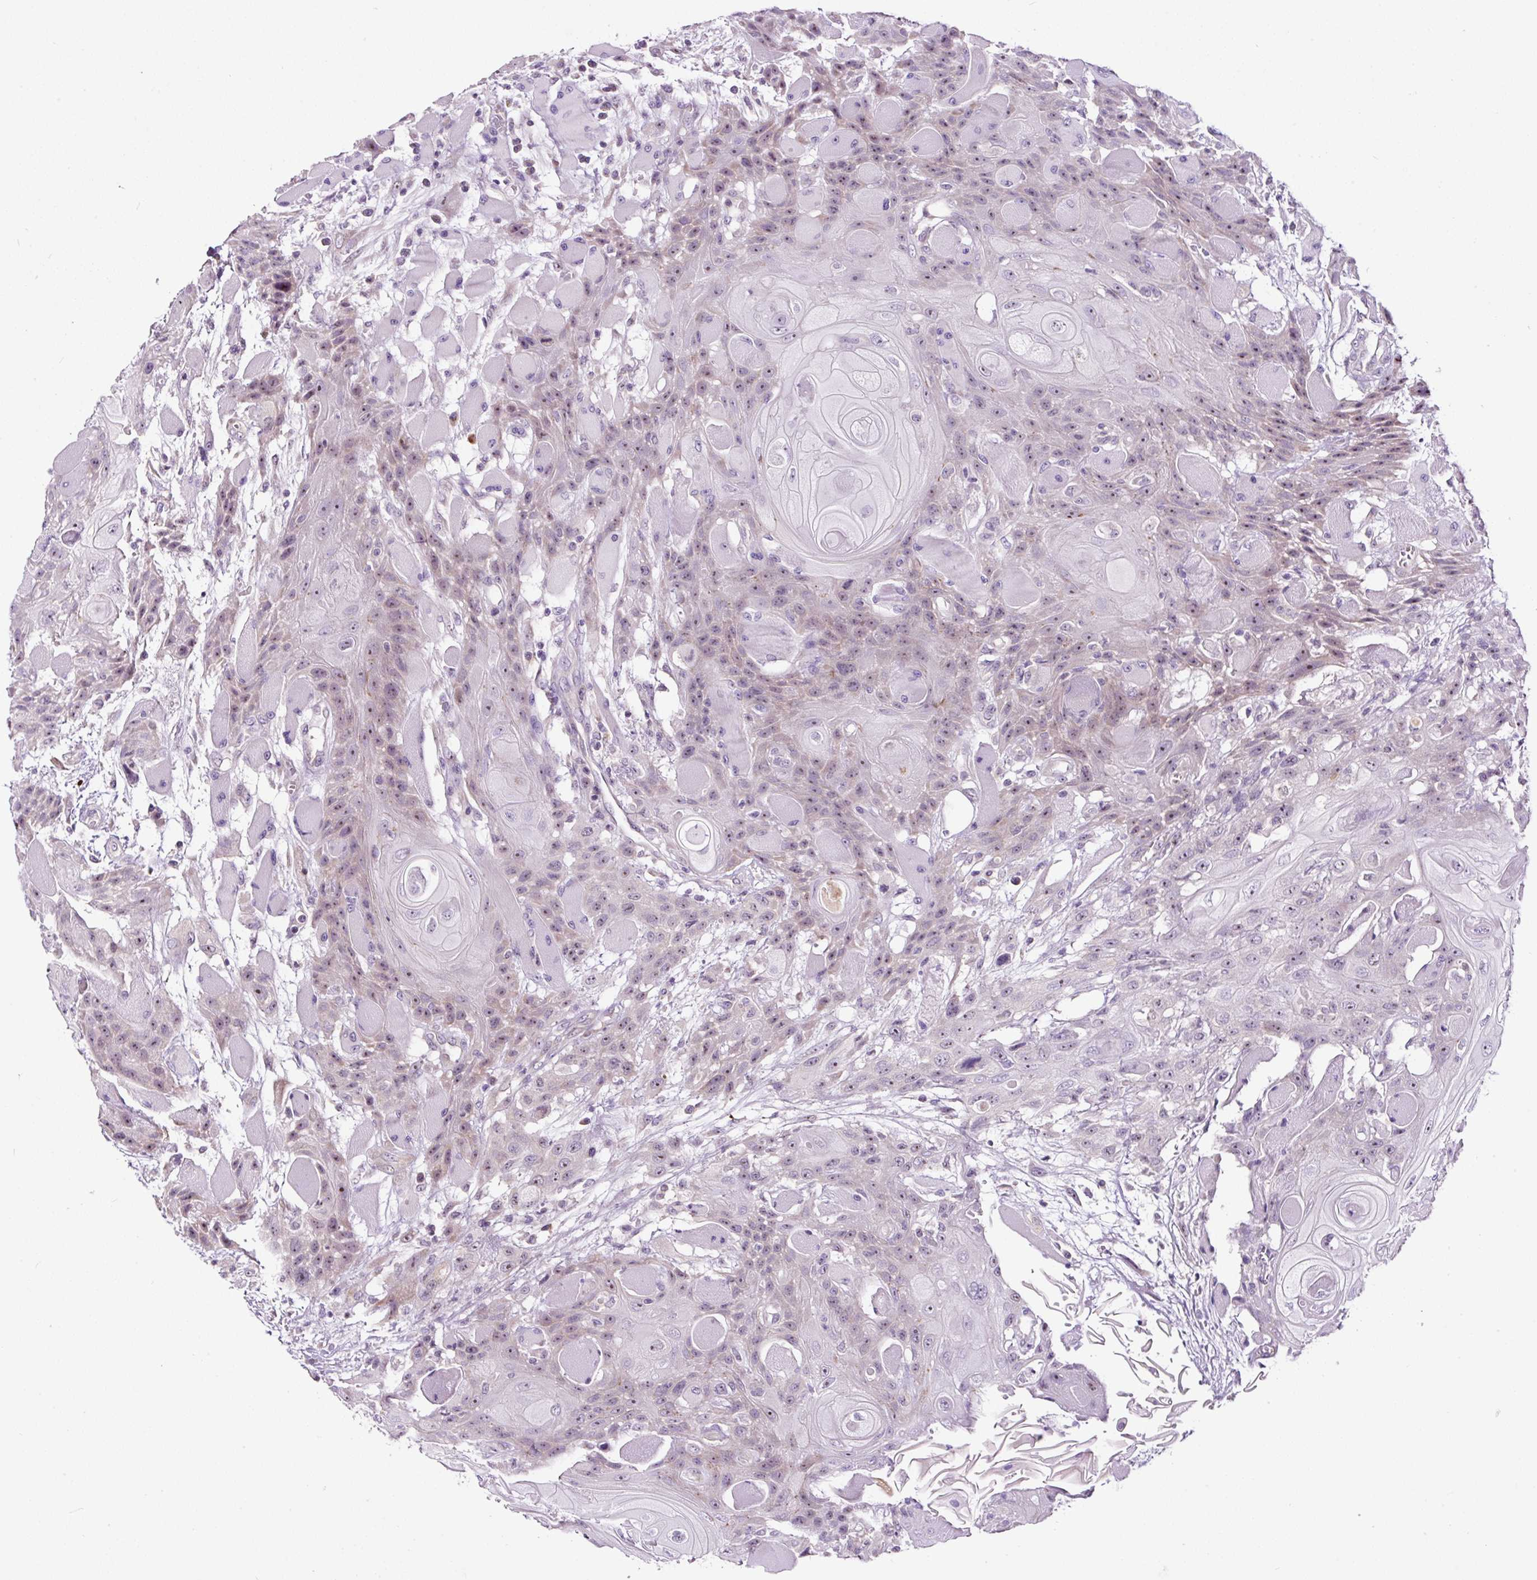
{"staining": {"intensity": "weak", "quantity": "<25%", "location": "nuclear"}, "tissue": "head and neck cancer", "cell_type": "Tumor cells", "image_type": "cancer", "snomed": [{"axis": "morphology", "description": "Squamous cell carcinoma, NOS"}, {"axis": "topography", "description": "Head-Neck"}], "caption": "Immunohistochemistry (IHC) micrograph of human head and neck cancer (squamous cell carcinoma) stained for a protein (brown), which reveals no positivity in tumor cells. (DAB immunohistochemistry, high magnification).", "gene": "NOM1", "patient": {"sex": "female", "age": 43}}